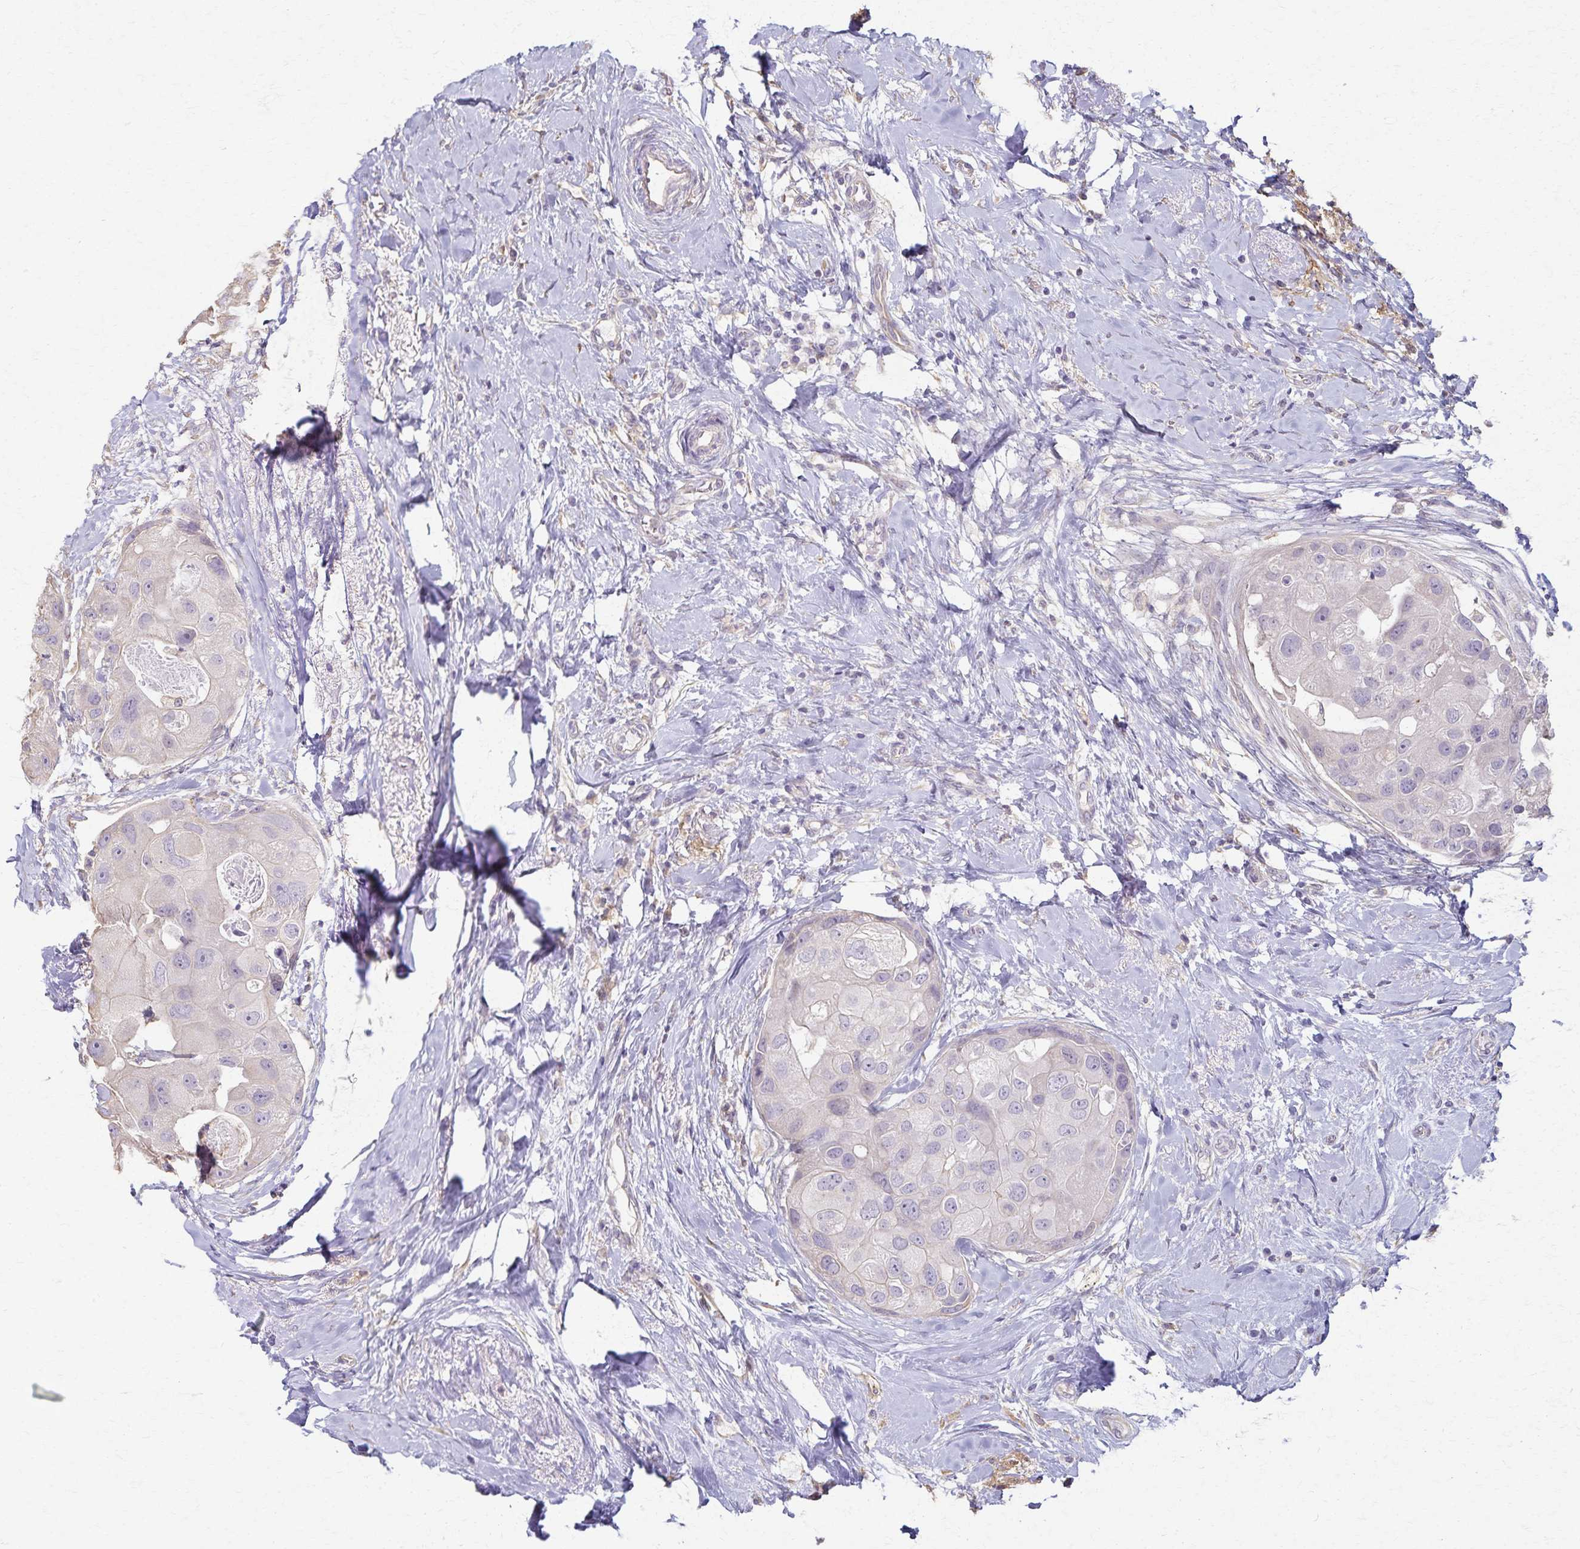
{"staining": {"intensity": "weak", "quantity": "<25%", "location": "cytoplasmic/membranous"}, "tissue": "breast cancer", "cell_type": "Tumor cells", "image_type": "cancer", "snomed": [{"axis": "morphology", "description": "Duct carcinoma"}, {"axis": "topography", "description": "Breast"}], "caption": "There is no significant staining in tumor cells of breast cancer (infiltrating ductal carcinoma).", "gene": "KISS1", "patient": {"sex": "female", "age": 43}}